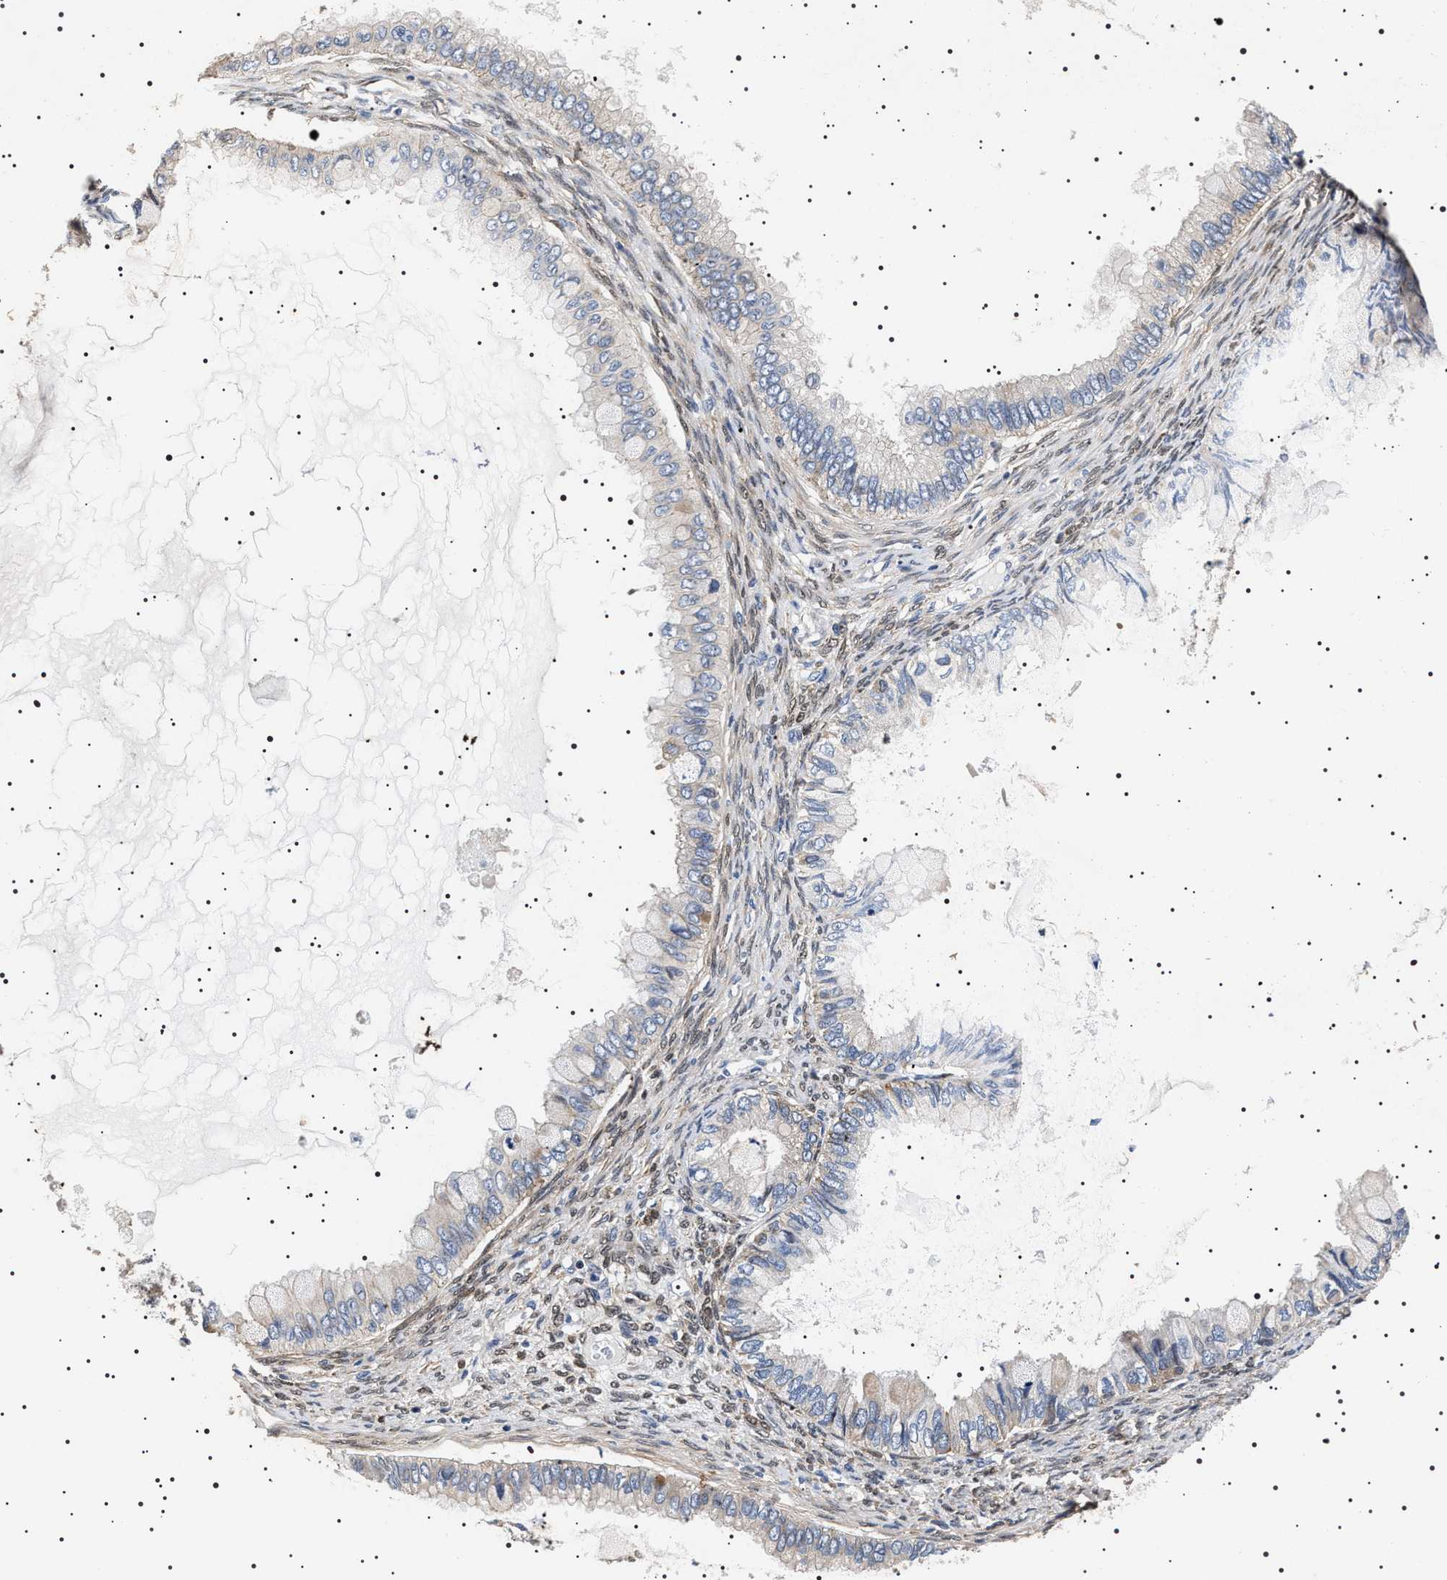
{"staining": {"intensity": "weak", "quantity": "<25%", "location": "cytoplasmic/membranous"}, "tissue": "ovarian cancer", "cell_type": "Tumor cells", "image_type": "cancer", "snomed": [{"axis": "morphology", "description": "Cystadenocarcinoma, mucinous, NOS"}, {"axis": "topography", "description": "Ovary"}], "caption": "IHC image of human ovarian cancer (mucinous cystadenocarcinoma) stained for a protein (brown), which exhibits no staining in tumor cells.", "gene": "SLC4A7", "patient": {"sex": "female", "age": 80}}